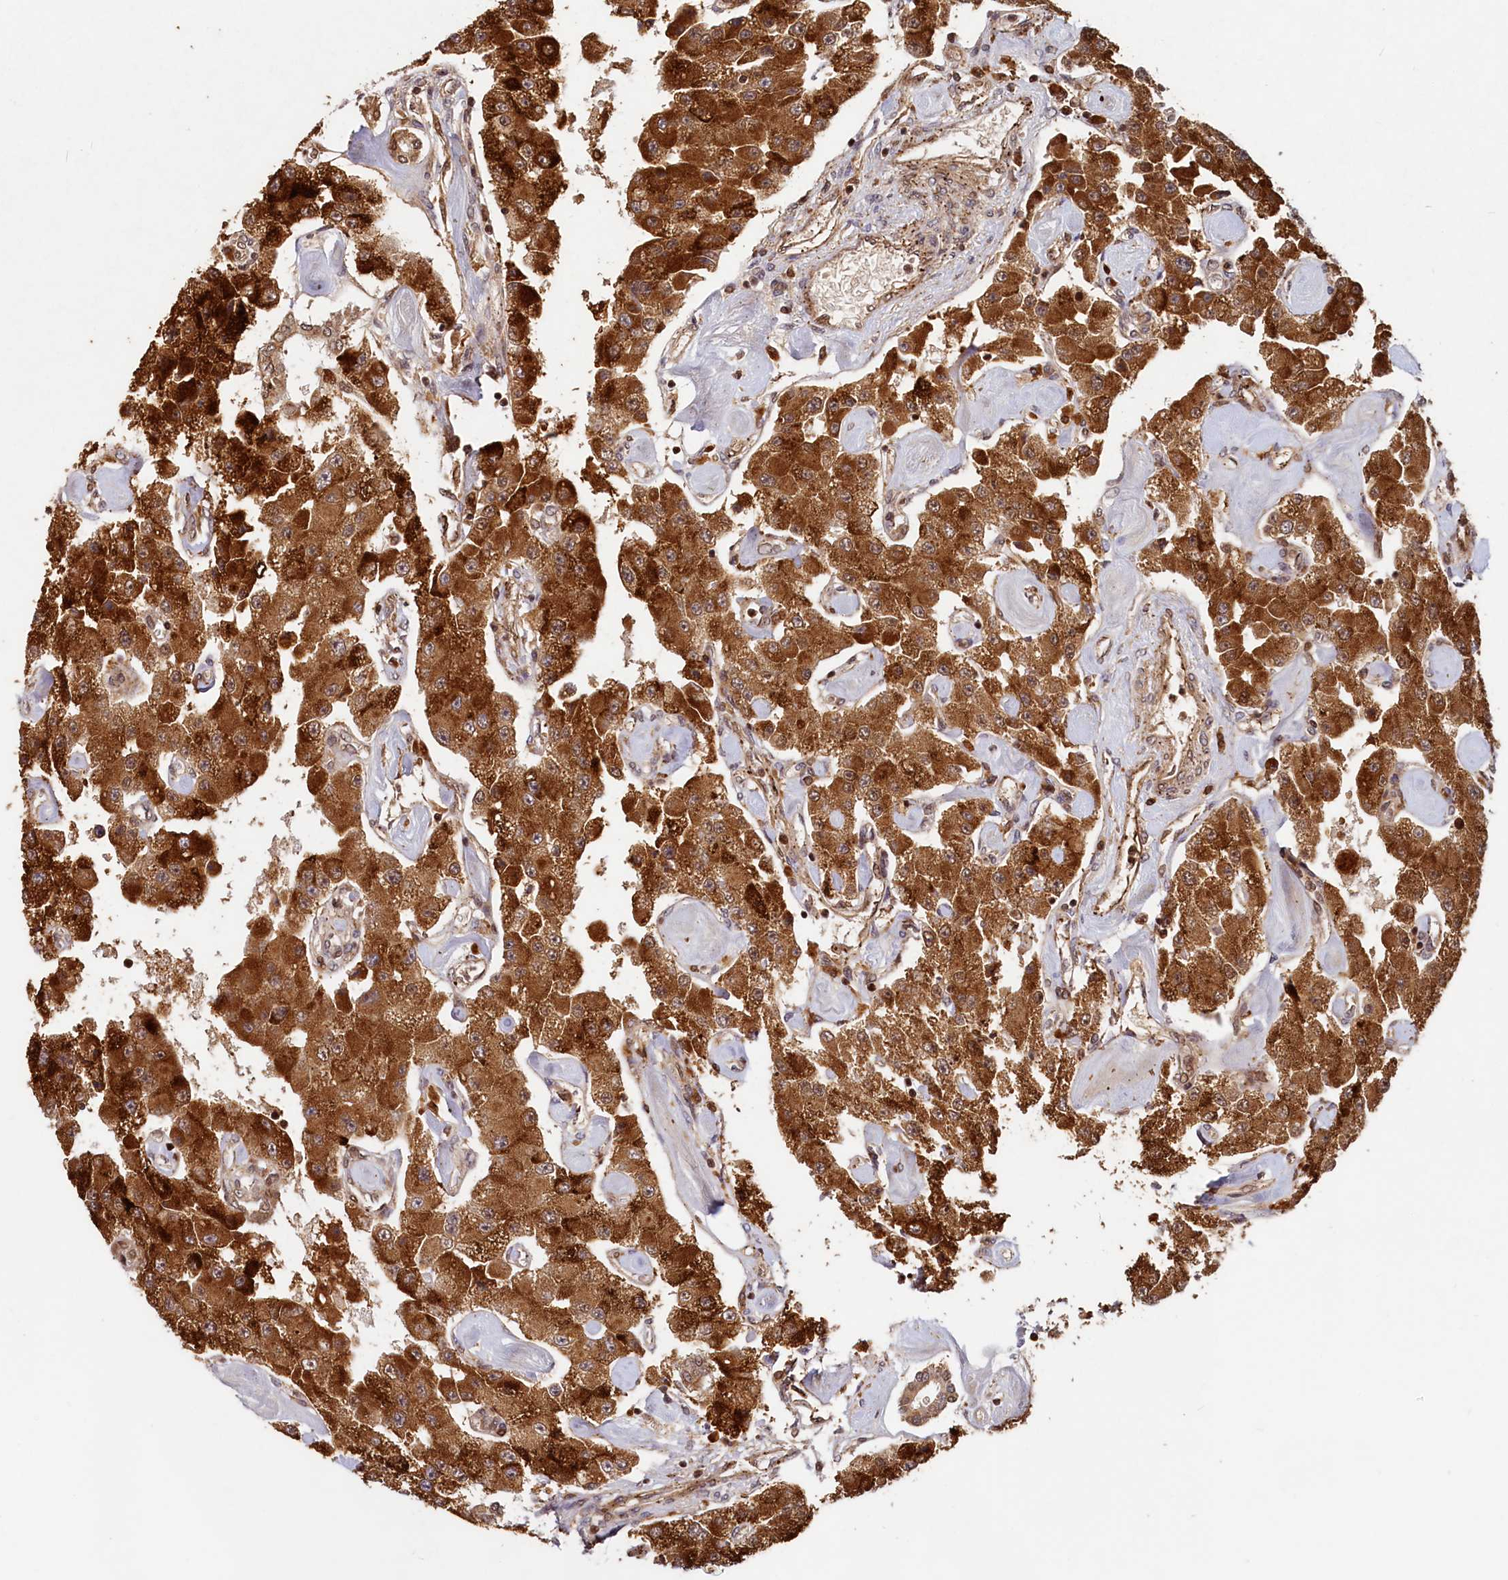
{"staining": {"intensity": "strong", "quantity": ">75%", "location": "cytoplasmic/membranous,nuclear"}, "tissue": "carcinoid", "cell_type": "Tumor cells", "image_type": "cancer", "snomed": [{"axis": "morphology", "description": "Carcinoid, malignant, NOS"}, {"axis": "topography", "description": "Pancreas"}], "caption": "This is a photomicrograph of immunohistochemistry staining of carcinoid (malignant), which shows strong positivity in the cytoplasmic/membranous and nuclear of tumor cells.", "gene": "TRIM23", "patient": {"sex": "male", "age": 41}}